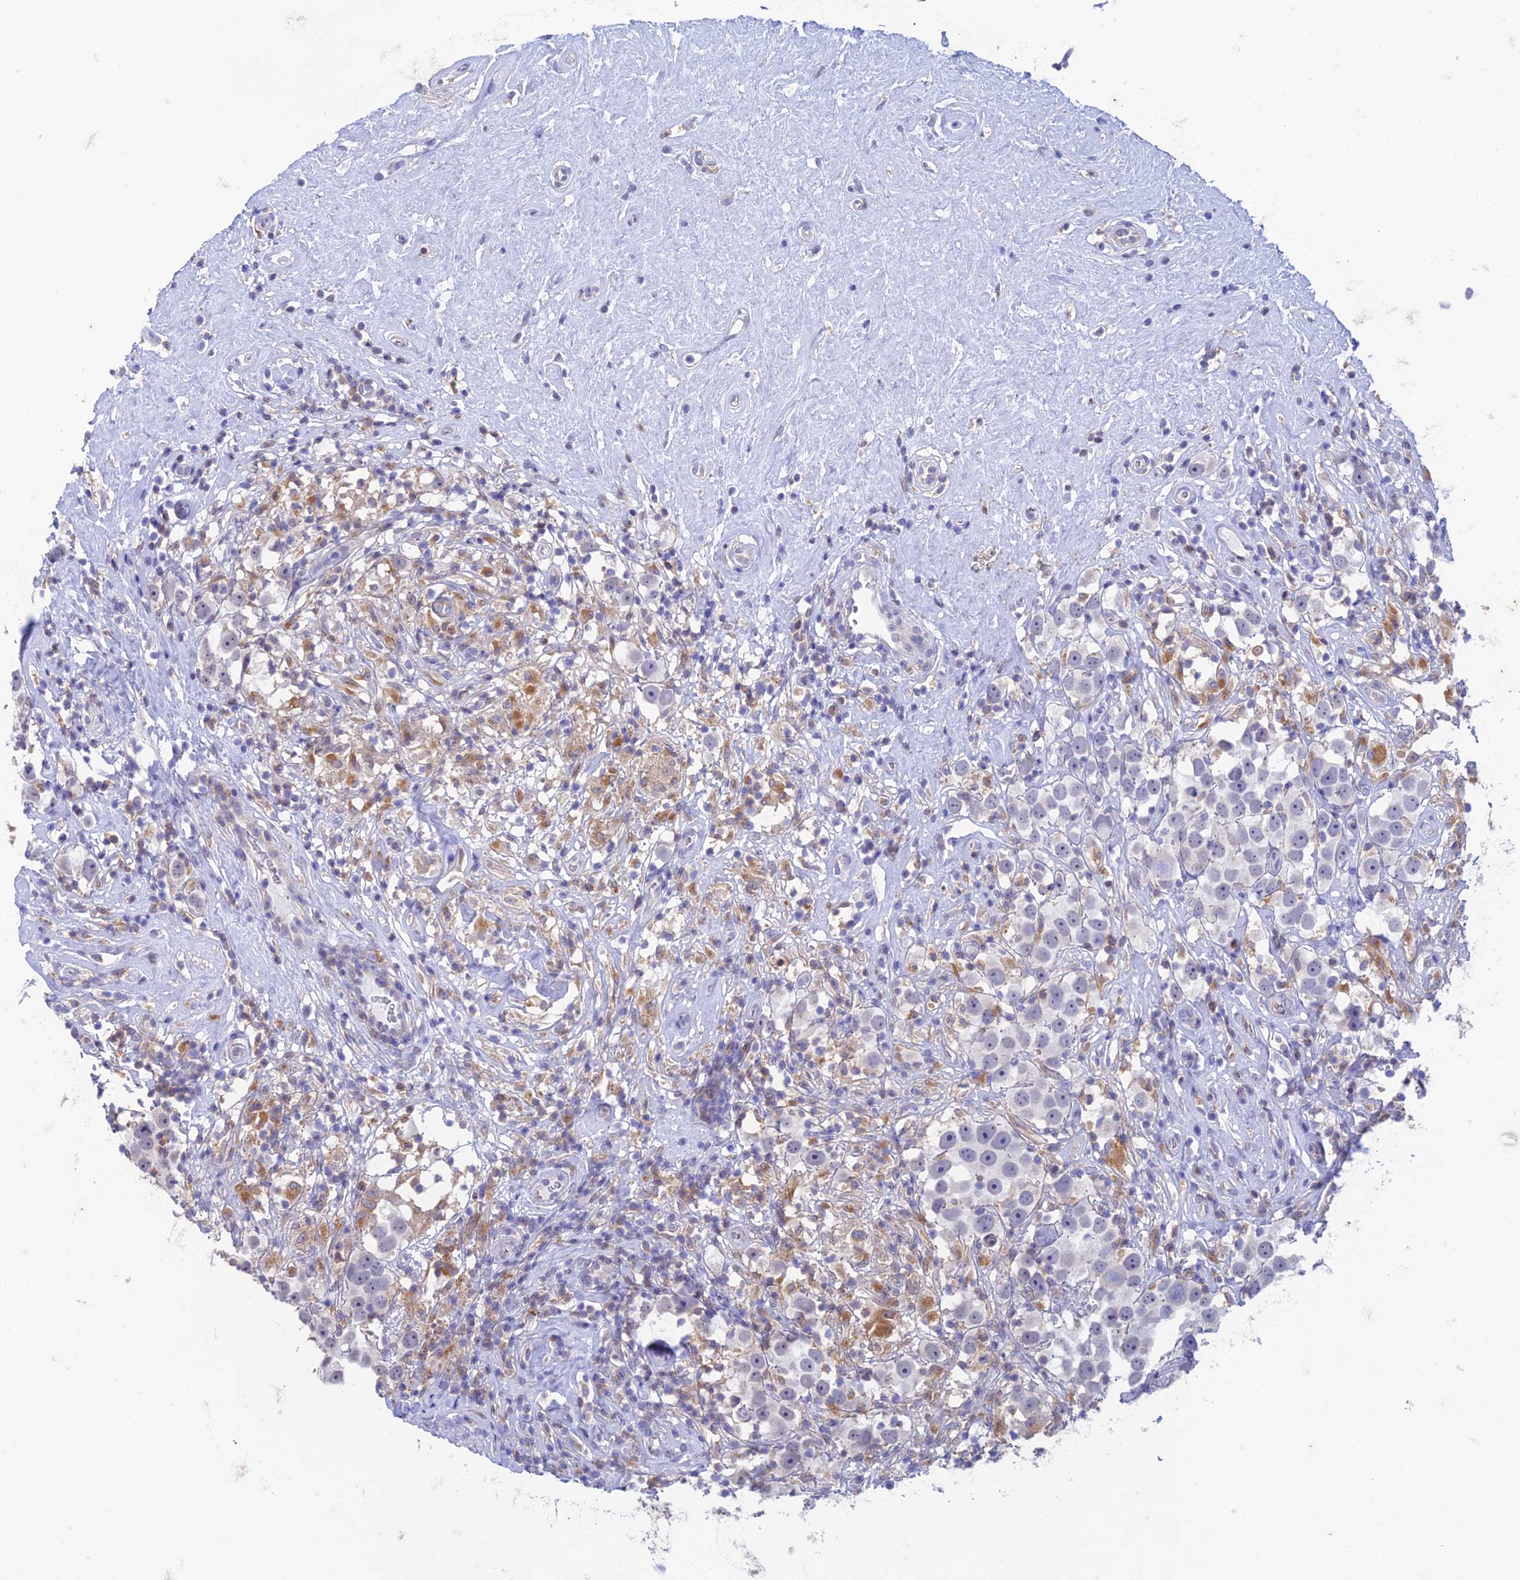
{"staining": {"intensity": "negative", "quantity": "none", "location": "none"}, "tissue": "testis cancer", "cell_type": "Tumor cells", "image_type": "cancer", "snomed": [{"axis": "morphology", "description": "Seminoma, NOS"}, {"axis": "topography", "description": "Testis"}], "caption": "A high-resolution image shows IHC staining of testis cancer (seminoma), which demonstrates no significant expression in tumor cells.", "gene": "FGF7", "patient": {"sex": "male", "age": 49}}